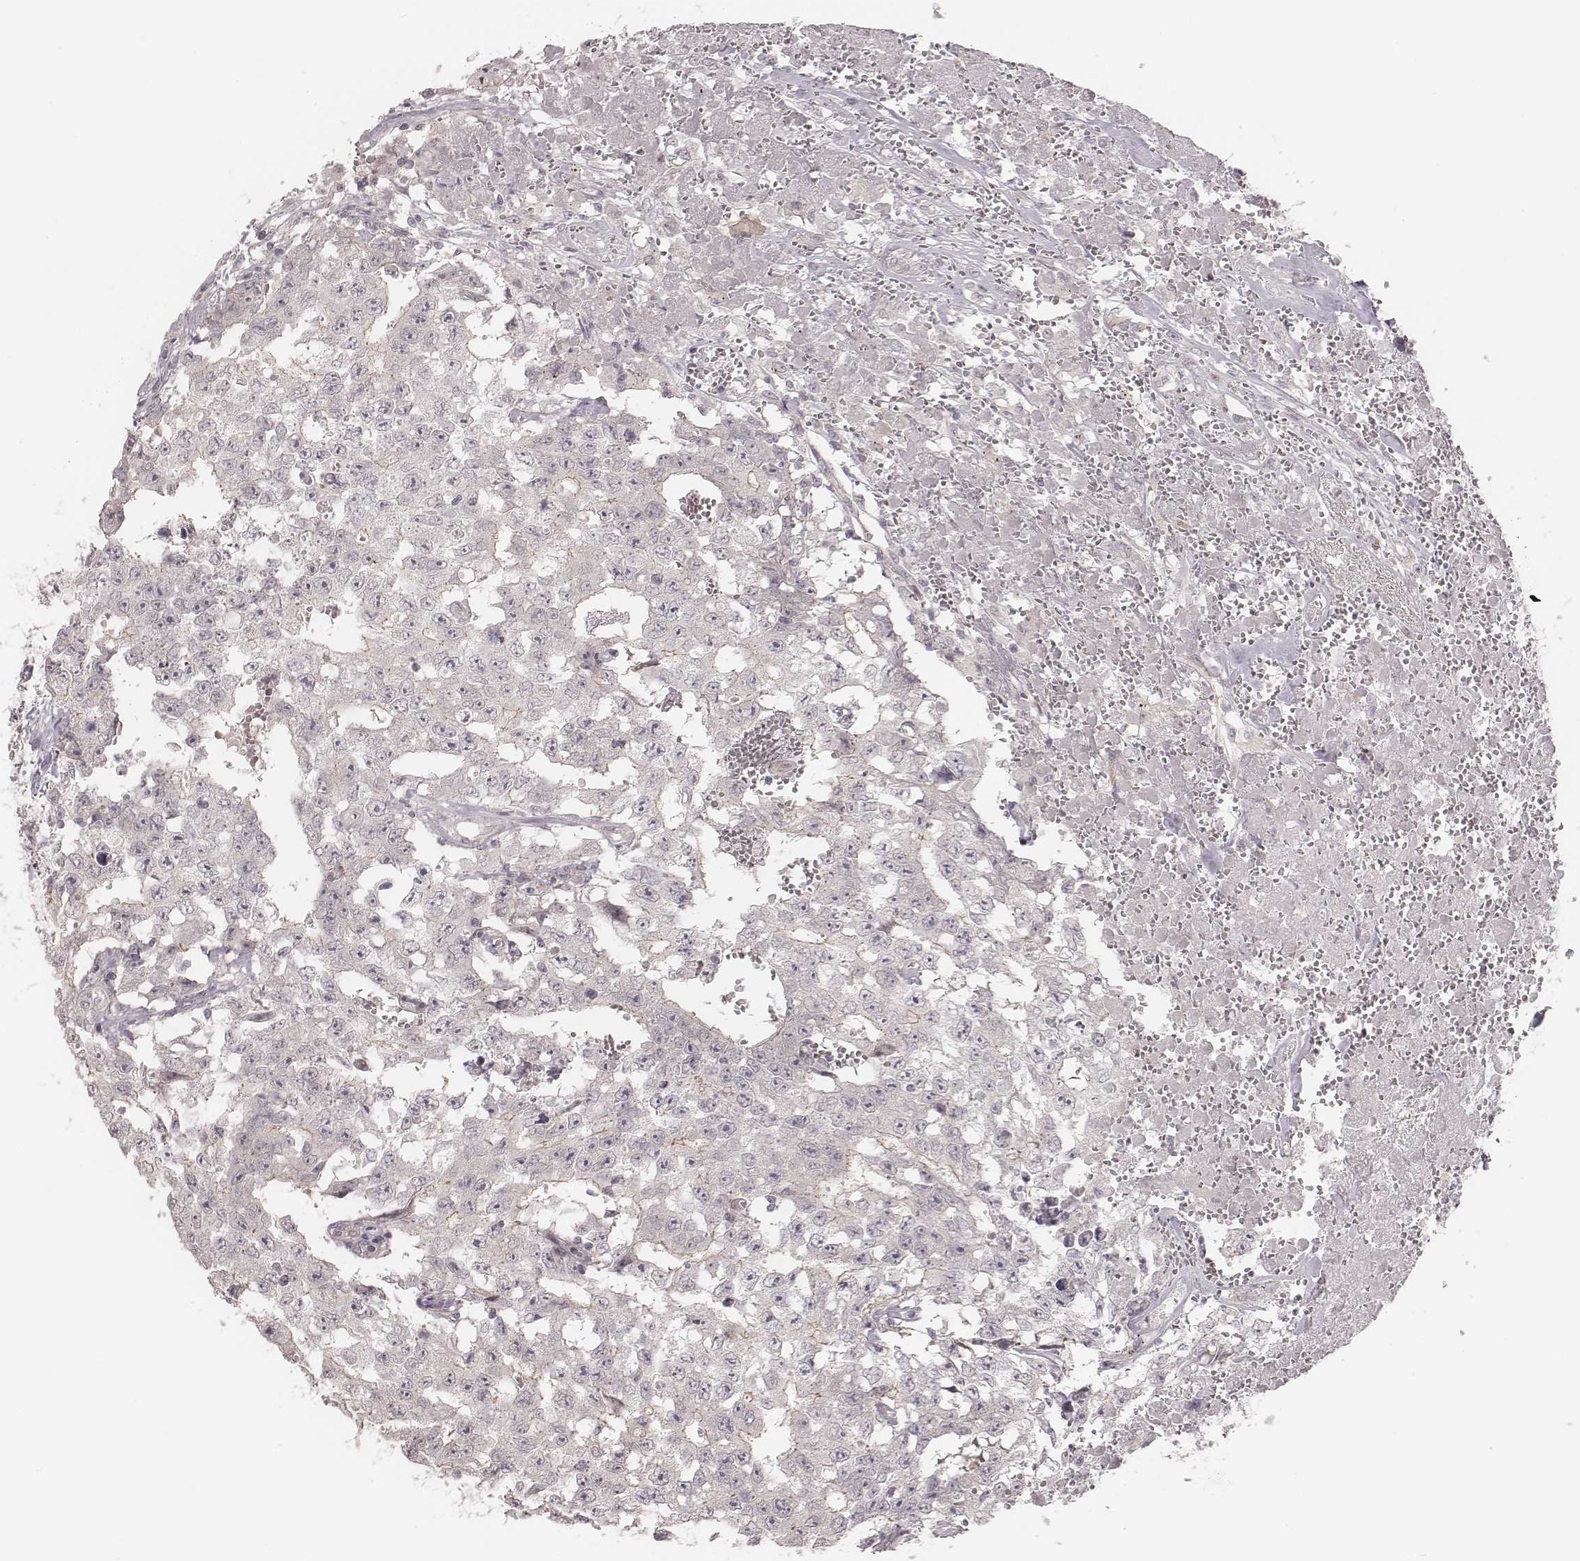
{"staining": {"intensity": "negative", "quantity": "none", "location": "none"}, "tissue": "testis cancer", "cell_type": "Tumor cells", "image_type": "cancer", "snomed": [{"axis": "morphology", "description": "Carcinoma, Embryonal, NOS"}, {"axis": "topography", "description": "Testis"}], "caption": "IHC histopathology image of human testis cancer (embryonal carcinoma) stained for a protein (brown), which reveals no staining in tumor cells.", "gene": "ACACB", "patient": {"sex": "male", "age": 36}}